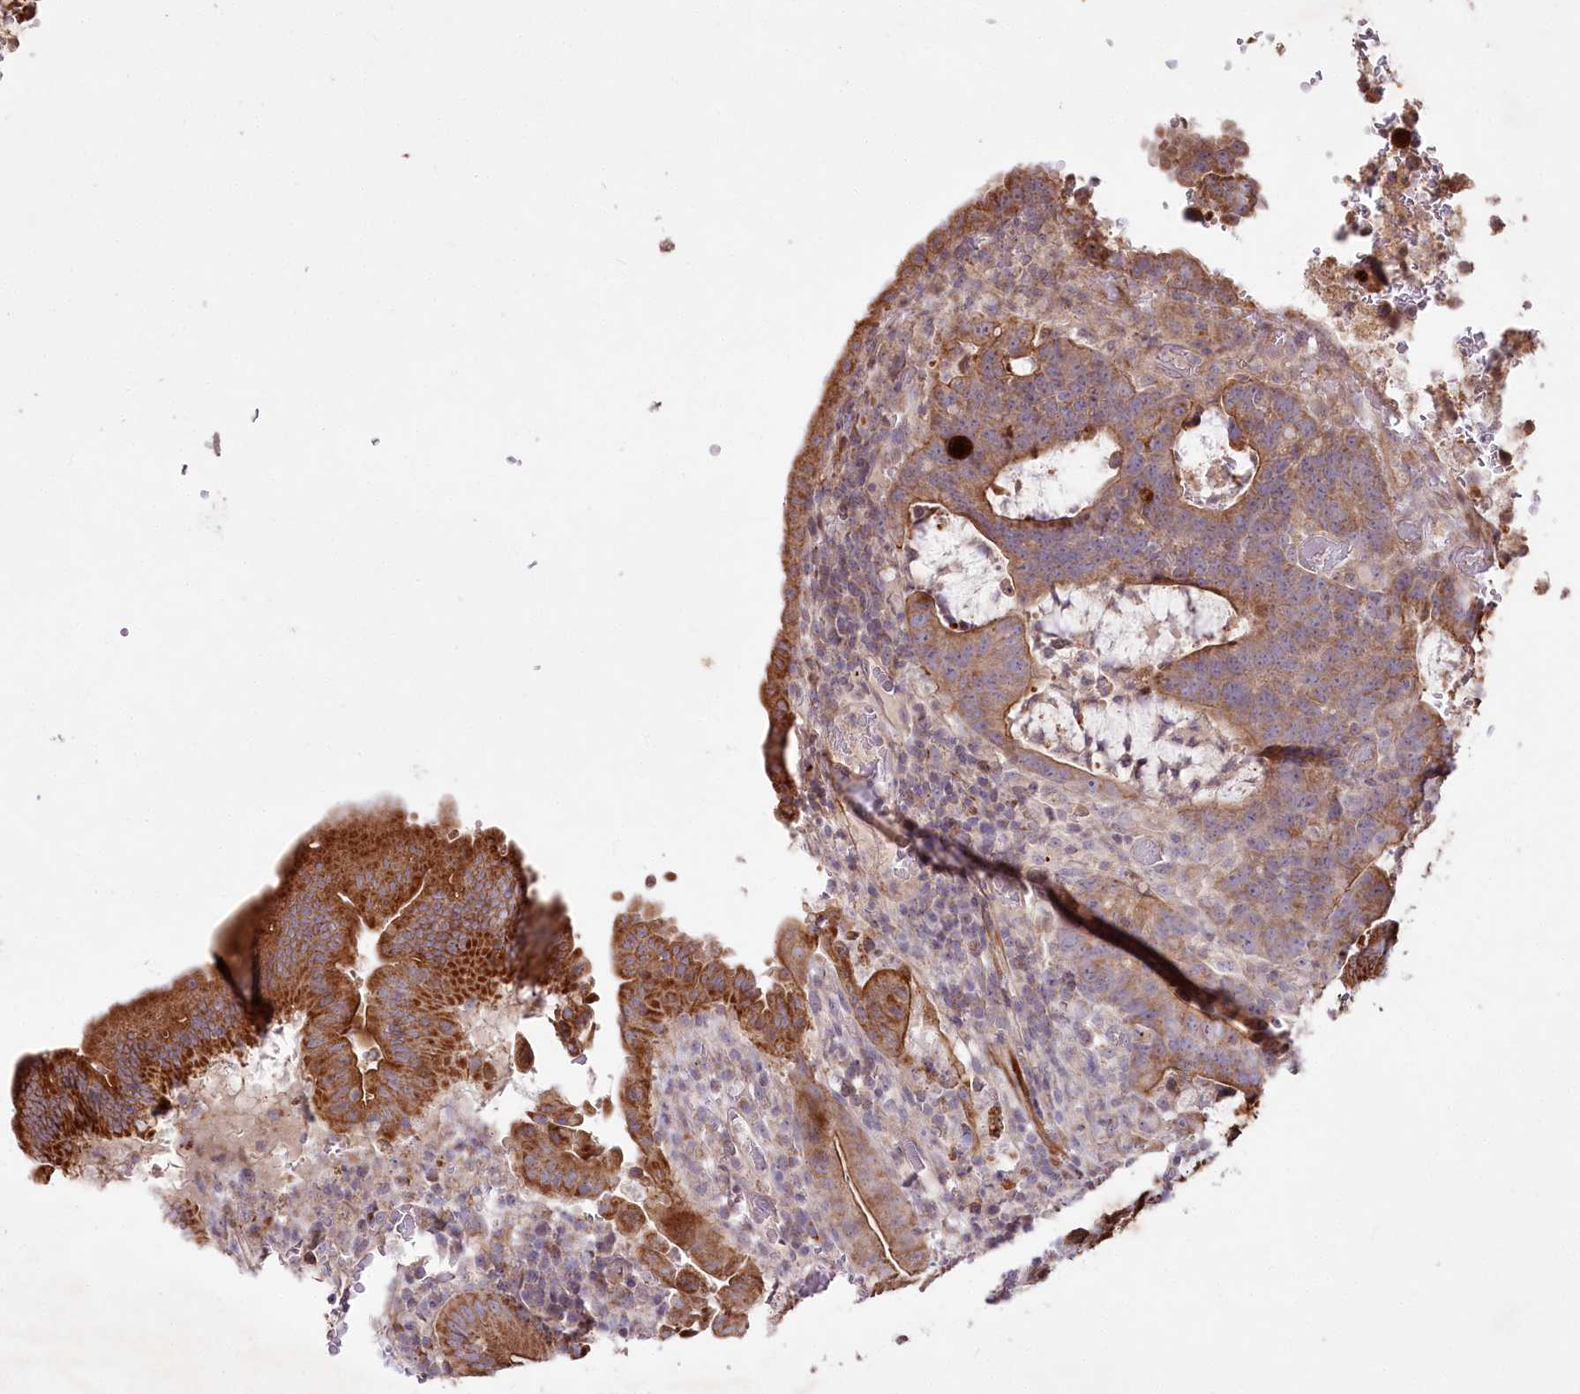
{"staining": {"intensity": "strong", "quantity": ">75%", "location": "cytoplasmic/membranous"}, "tissue": "colorectal cancer", "cell_type": "Tumor cells", "image_type": "cancer", "snomed": [{"axis": "morphology", "description": "Normal tissue, NOS"}, {"axis": "morphology", "description": "Adenocarcinoma, NOS"}, {"axis": "topography", "description": "Colon"}], "caption": "DAB (3,3'-diaminobenzidine) immunohistochemical staining of human adenocarcinoma (colorectal) displays strong cytoplasmic/membranous protein expression in approximately >75% of tumor cells. (Brightfield microscopy of DAB IHC at high magnification).", "gene": "PSTK", "patient": {"sex": "female", "age": 75}}